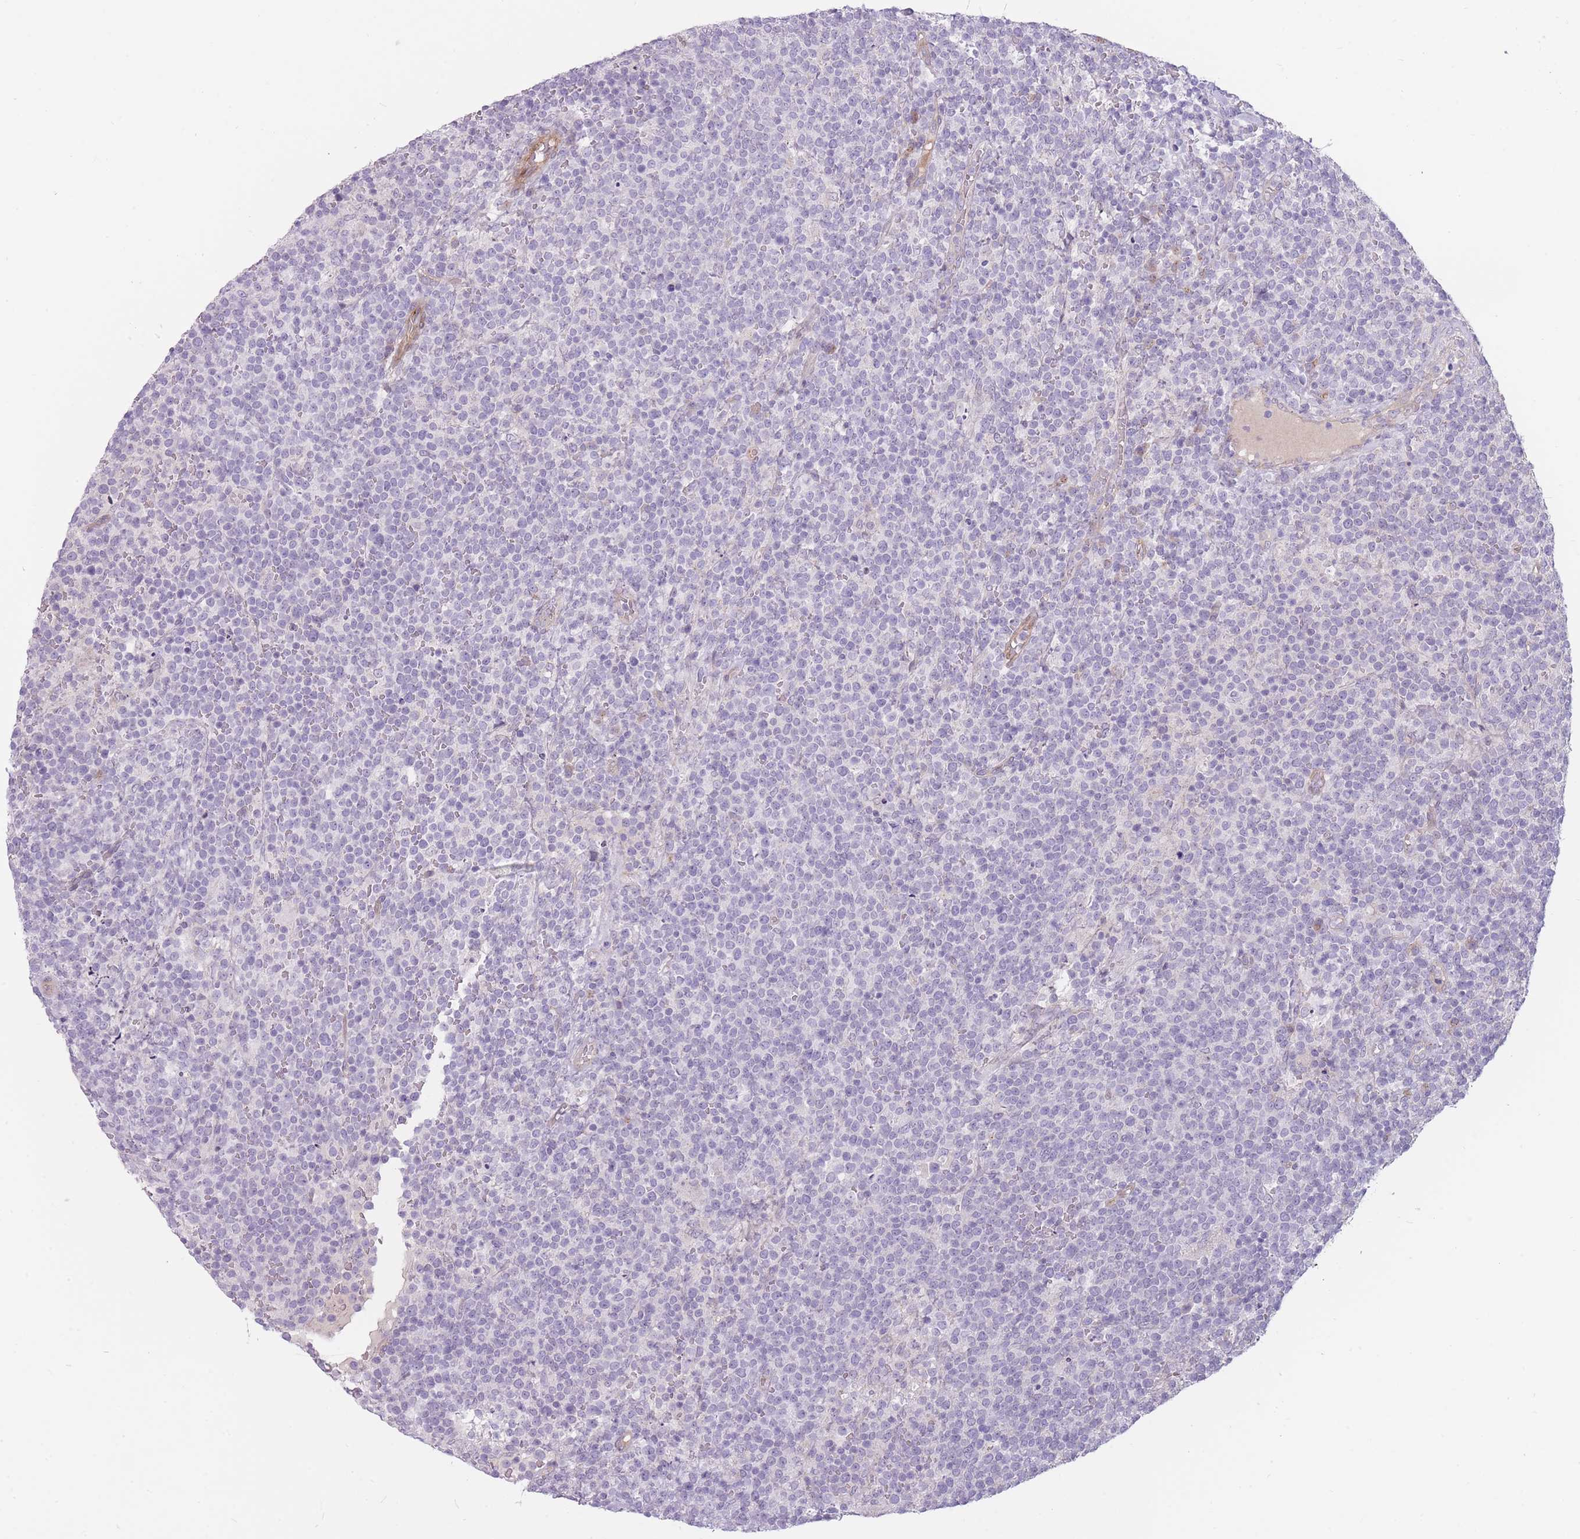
{"staining": {"intensity": "negative", "quantity": "none", "location": "none"}, "tissue": "lymphoma", "cell_type": "Tumor cells", "image_type": "cancer", "snomed": [{"axis": "morphology", "description": "Malignant lymphoma, non-Hodgkin's type, High grade"}, {"axis": "topography", "description": "Lymph node"}], "caption": "Tumor cells show no significant positivity in lymphoma. (DAB (3,3'-diaminobenzidine) immunohistochemistry with hematoxylin counter stain).", "gene": "PGRMC2", "patient": {"sex": "male", "age": 61}}